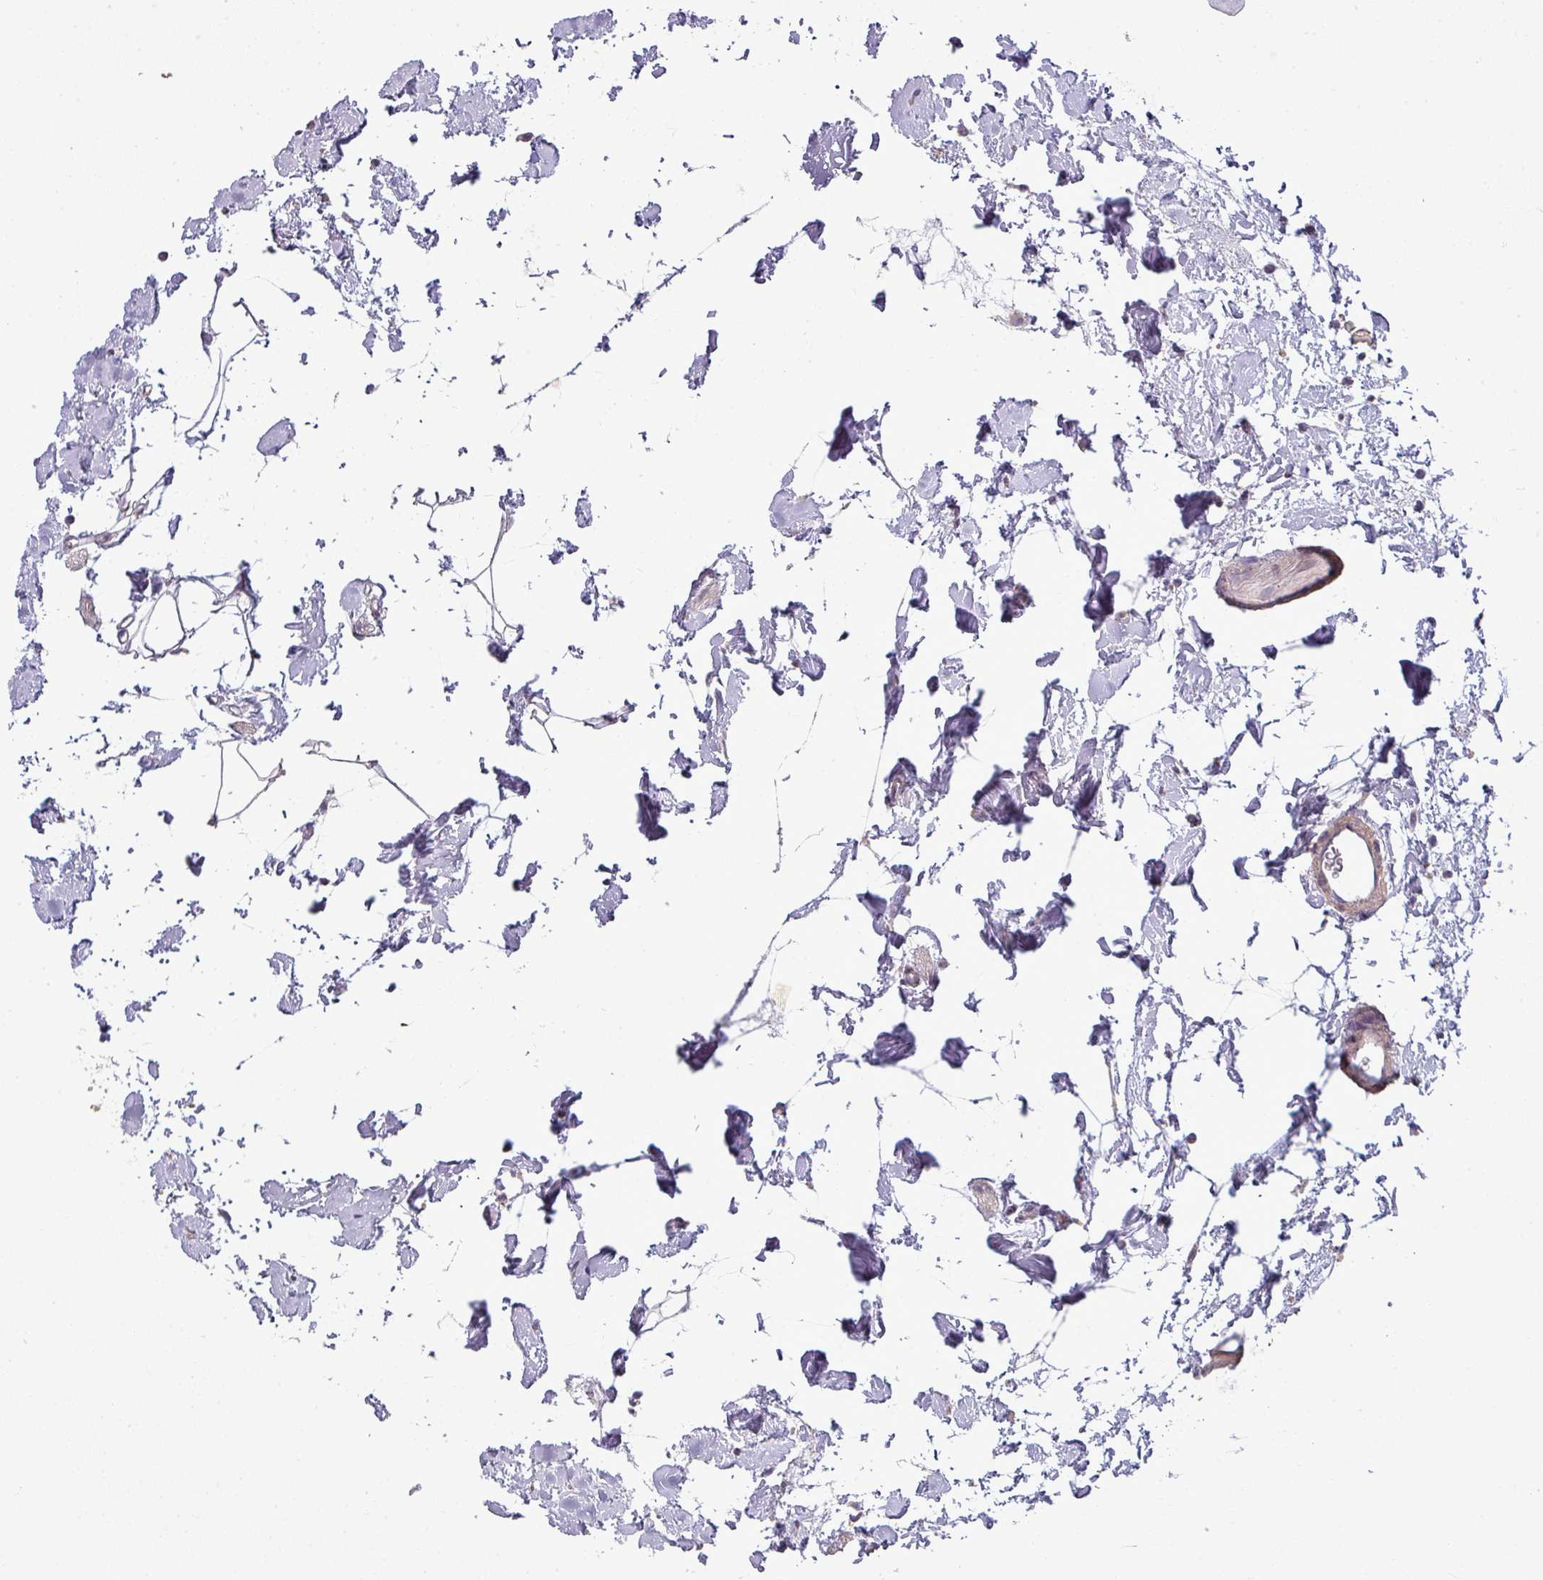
{"staining": {"intensity": "weak", "quantity": ">75%", "location": "cytoplasmic/membranous"}, "tissue": "colon", "cell_type": "Endothelial cells", "image_type": "normal", "snomed": [{"axis": "morphology", "description": "Normal tissue, NOS"}, {"axis": "topography", "description": "Colon"}], "caption": "Colon was stained to show a protein in brown. There is low levels of weak cytoplasmic/membranous expression in approximately >75% of endothelial cells. (DAB = brown stain, brightfield microscopy at high magnification).", "gene": "LY9", "patient": {"sex": "female", "age": 84}}